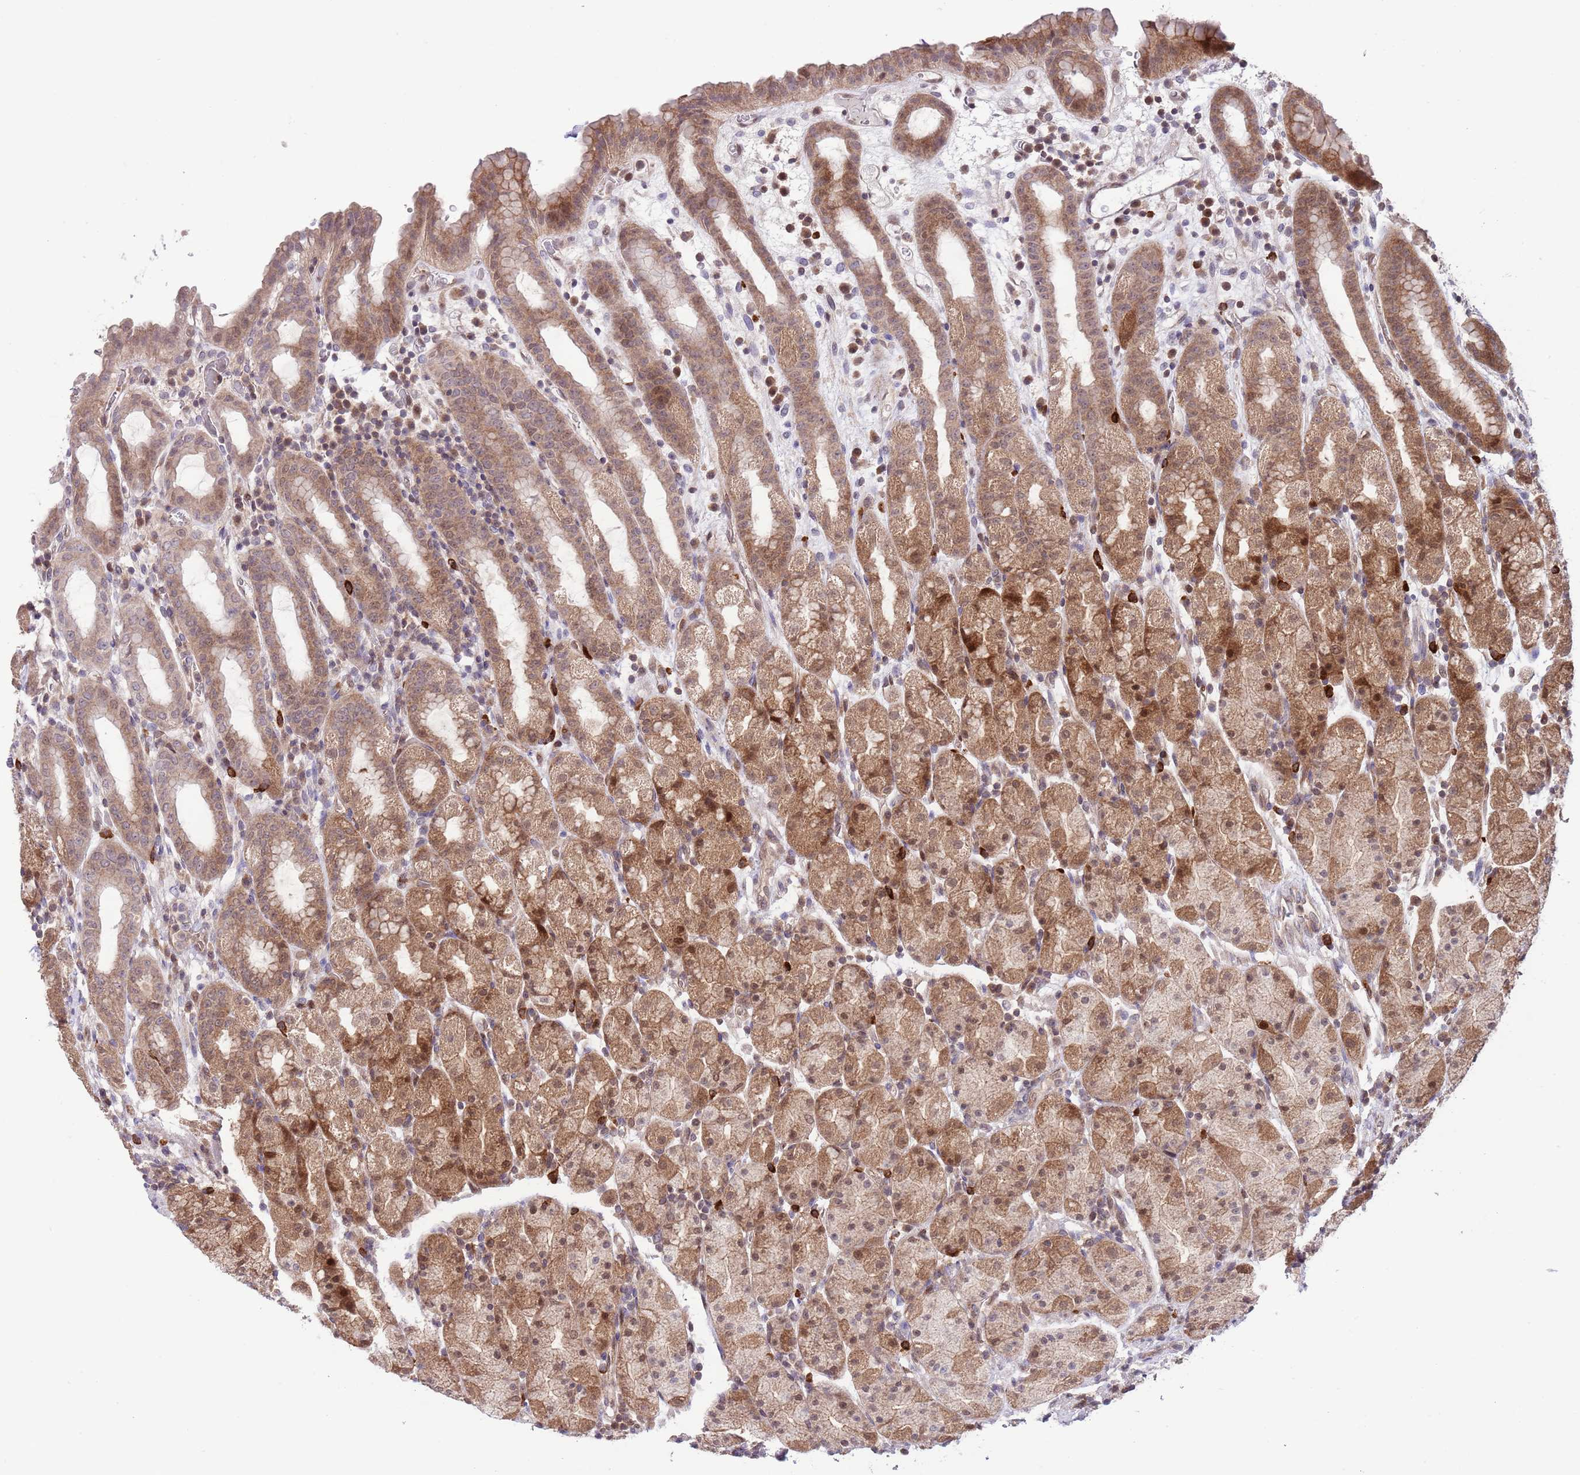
{"staining": {"intensity": "moderate", "quantity": ">75%", "location": "cytoplasmic/membranous,nuclear"}, "tissue": "stomach", "cell_type": "Glandular cells", "image_type": "normal", "snomed": [{"axis": "morphology", "description": "Normal tissue, NOS"}, {"axis": "topography", "description": "Stomach, upper"}, {"axis": "topography", "description": "Stomach, lower"}, {"axis": "topography", "description": "Small intestine"}], "caption": "The histopathology image displays immunohistochemical staining of benign stomach. There is moderate cytoplasmic/membranous,nuclear expression is seen in about >75% of glandular cells.", "gene": "HDHD2", "patient": {"sex": "male", "age": 68}}